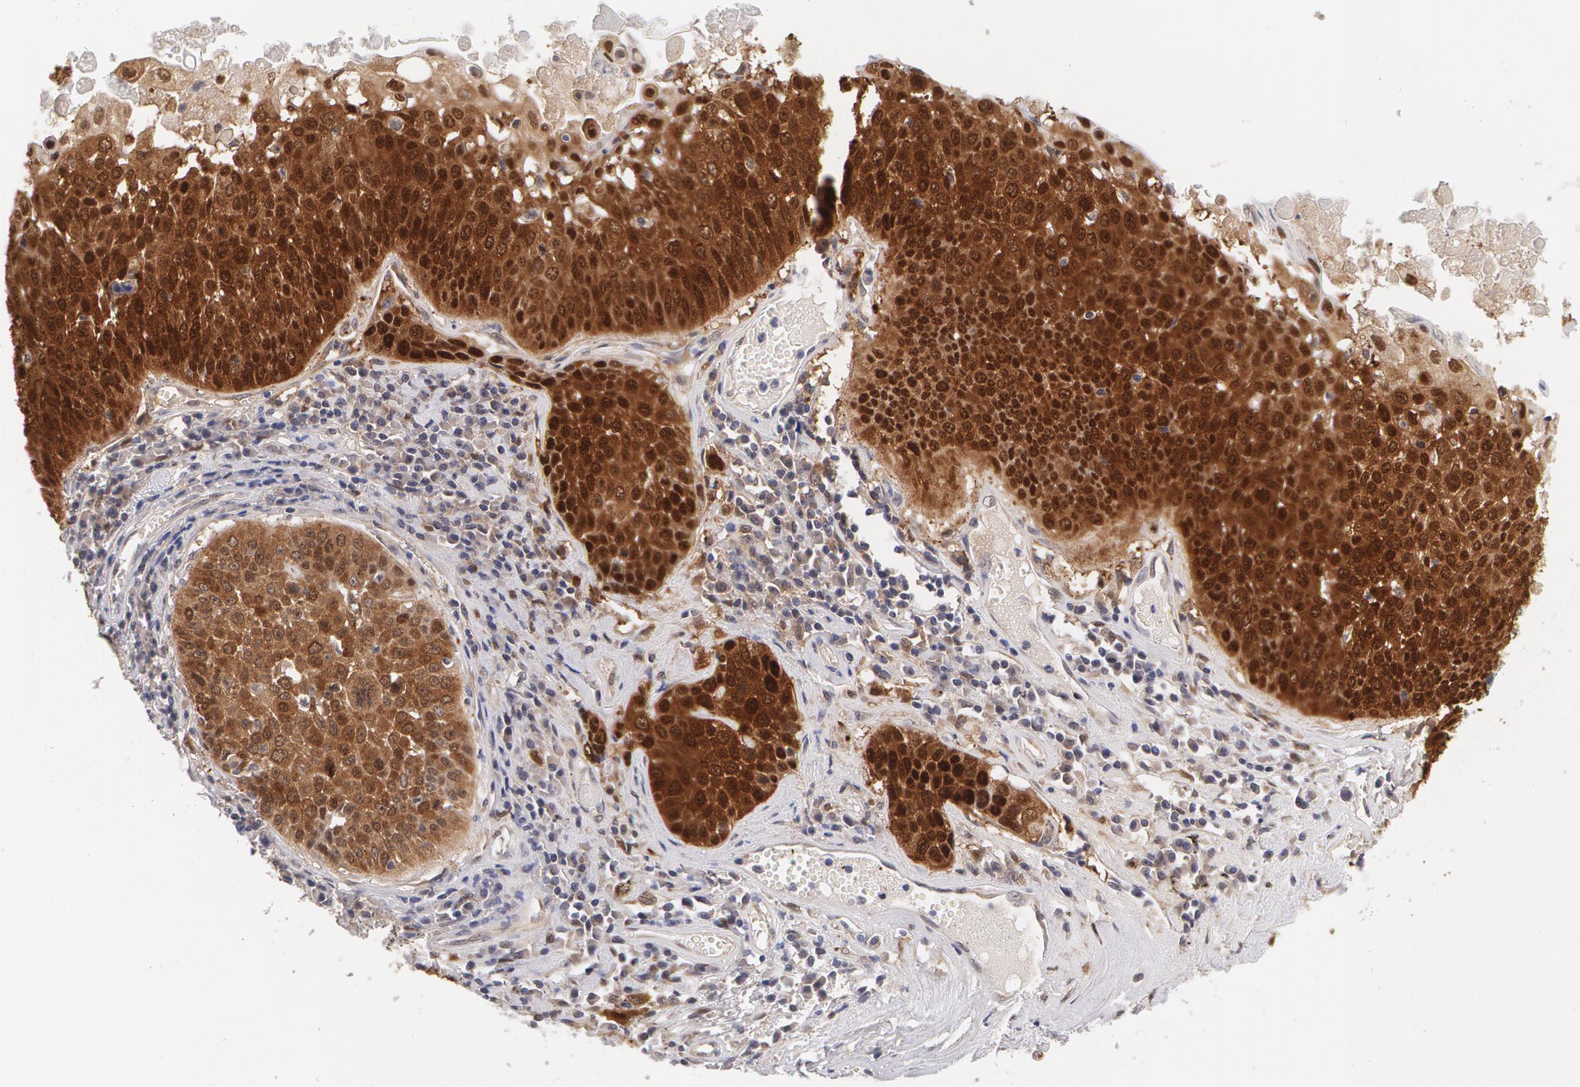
{"staining": {"intensity": "moderate", "quantity": ">75%", "location": "cytoplasmic/membranous,nuclear"}, "tissue": "lung cancer", "cell_type": "Tumor cells", "image_type": "cancer", "snomed": [{"axis": "morphology", "description": "Adenocarcinoma, NOS"}, {"axis": "topography", "description": "Lung"}], "caption": "This is a photomicrograph of immunohistochemistry staining of lung cancer (adenocarcinoma), which shows moderate positivity in the cytoplasmic/membranous and nuclear of tumor cells.", "gene": "TXNRD1", "patient": {"sex": "male", "age": 60}}